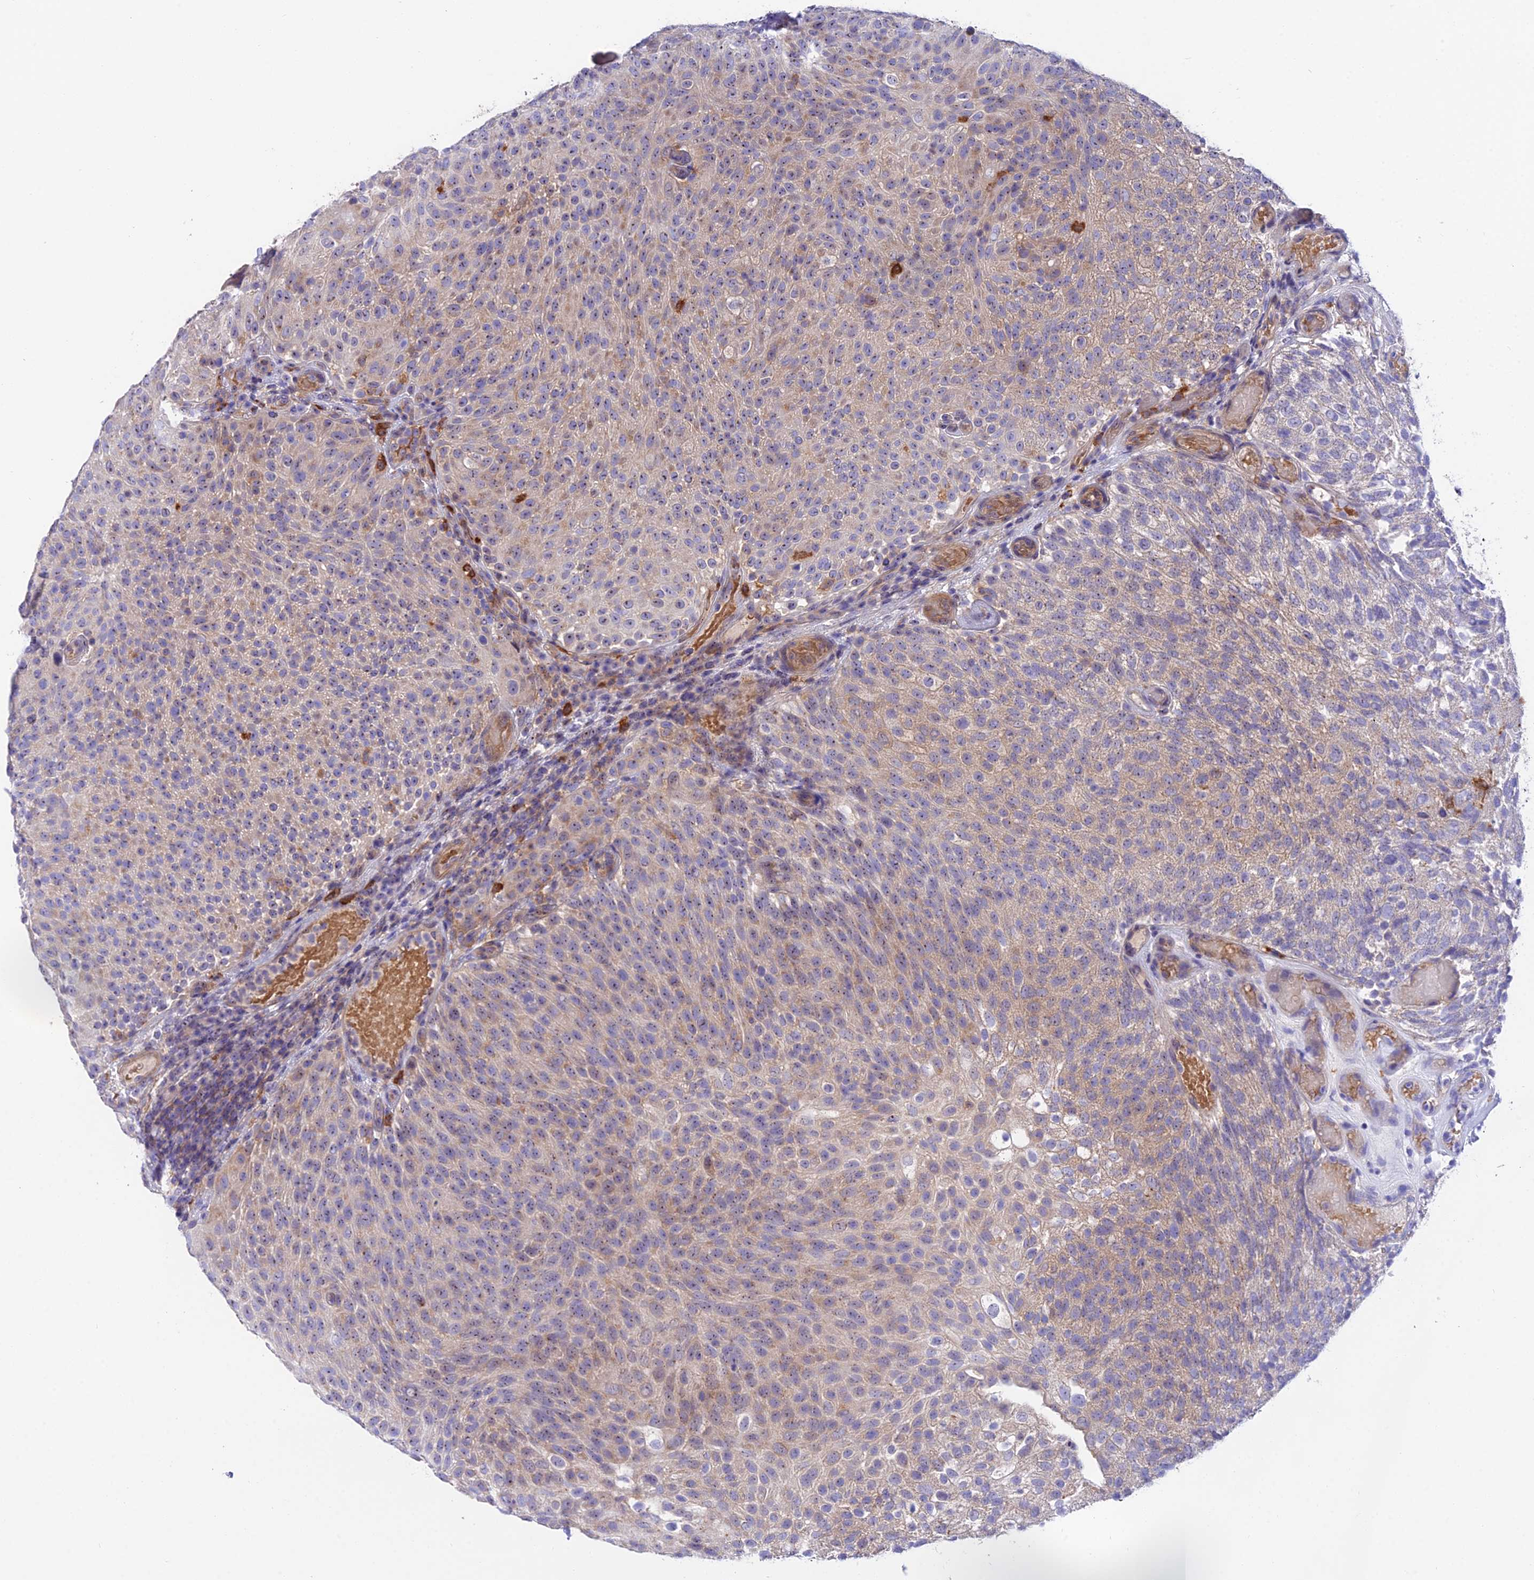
{"staining": {"intensity": "weak", "quantity": "25%-75%", "location": "cytoplasmic/membranous,nuclear"}, "tissue": "urothelial cancer", "cell_type": "Tumor cells", "image_type": "cancer", "snomed": [{"axis": "morphology", "description": "Urothelial carcinoma, Low grade"}, {"axis": "topography", "description": "Urinary bladder"}], "caption": "The immunohistochemical stain highlights weak cytoplasmic/membranous and nuclear positivity in tumor cells of urothelial carcinoma (low-grade) tissue.", "gene": "DUSP29", "patient": {"sex": "male", "age": 78}}